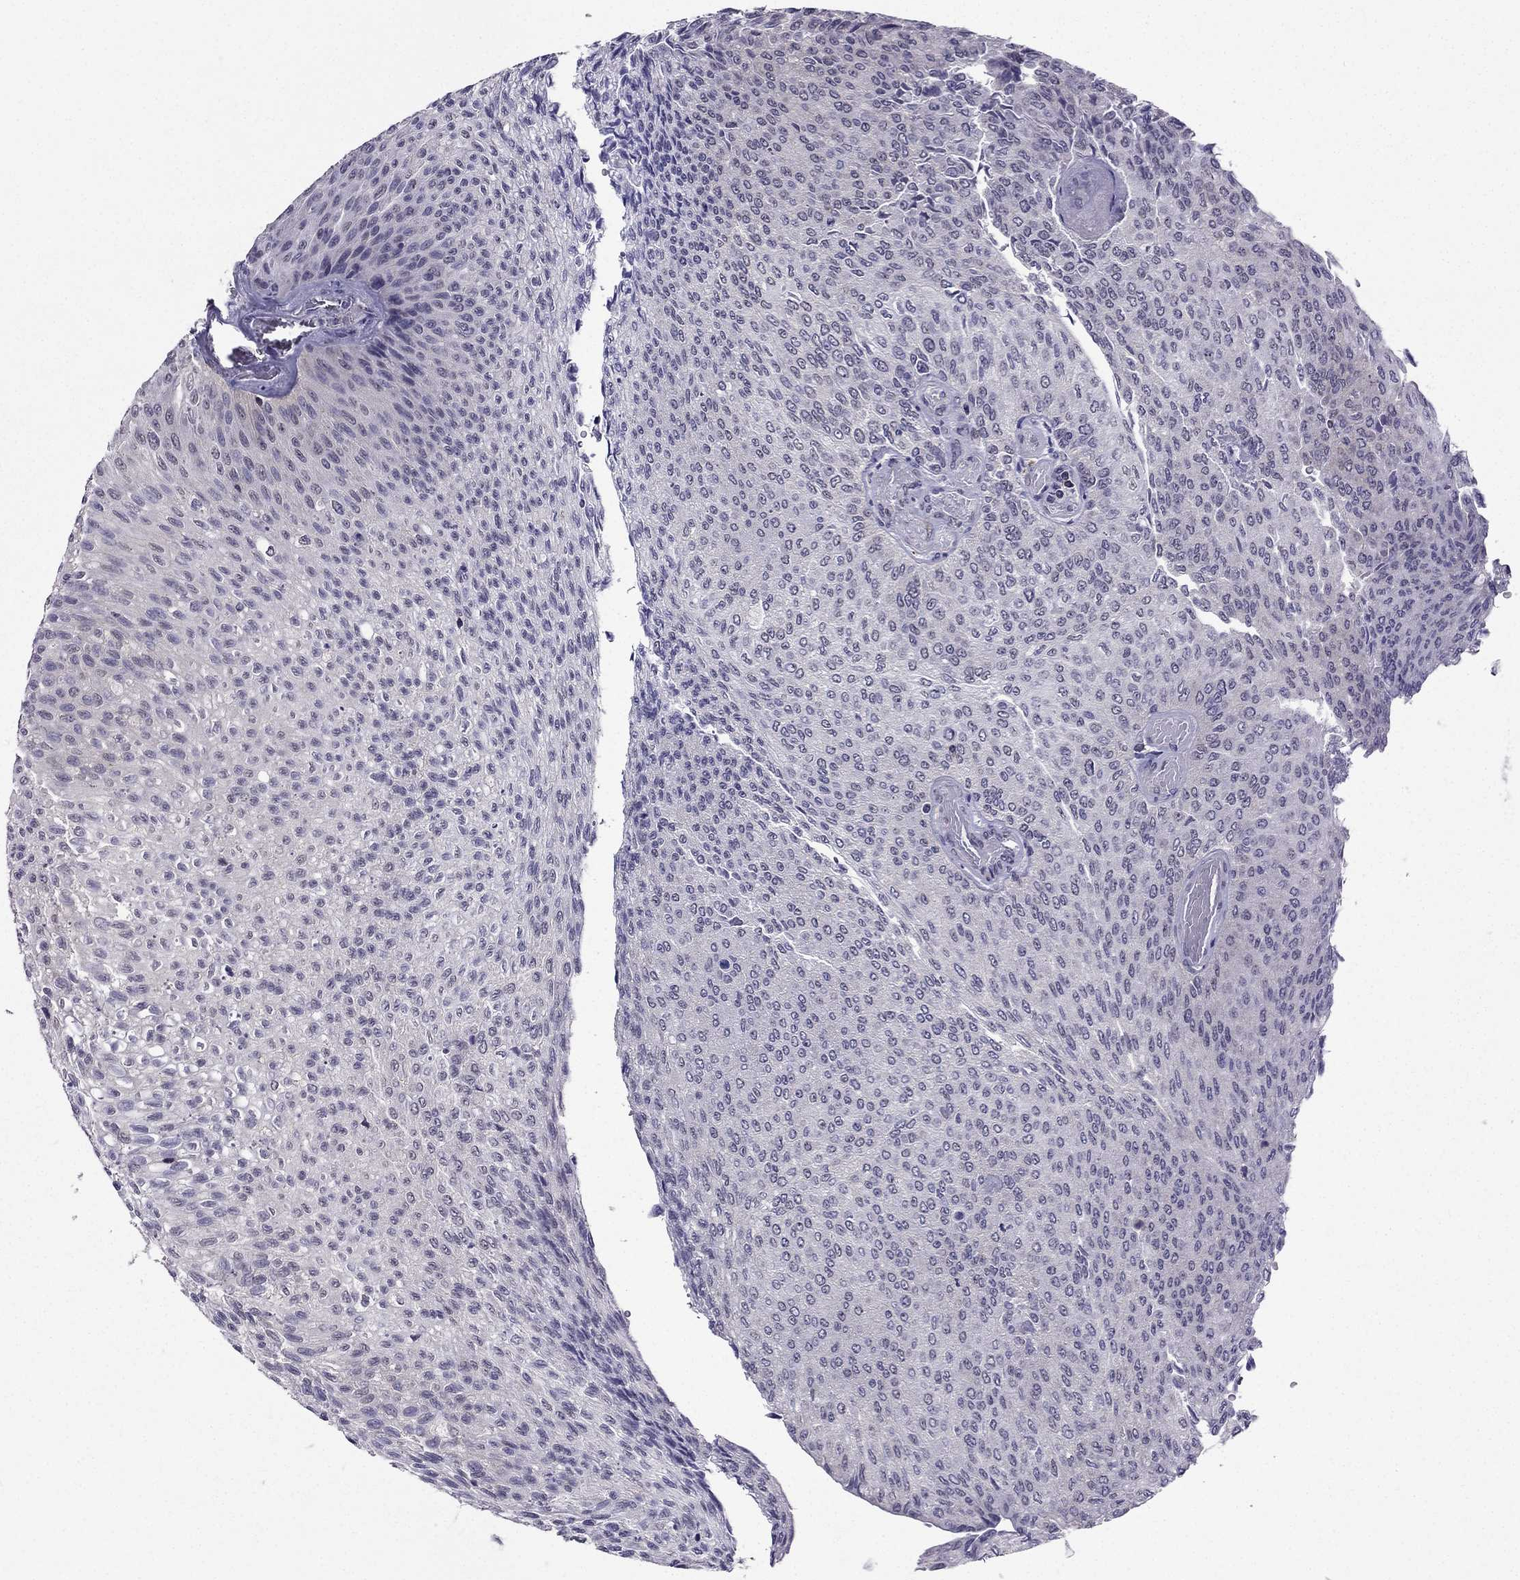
{"staining": {"intensity": "negative", "quantity": "none", "location": "none"}, "tissue": "urothelial cancer", "cell_type": "Tumor cells", "image_type": "cancer", "snomed": [{"axis": "morphology", "description": "Urothelial carcinoma, Low grade"}, {"axis": "topography", "description": "Ureter, NOS"}, {"axis": "topography", "description": "Urinary bladder"}], "caption": "The image exhibits no staining of tumor cells in urothelial cancer.", "gene": "AAK1", "patient": {"sex": "male", "age": 78}}